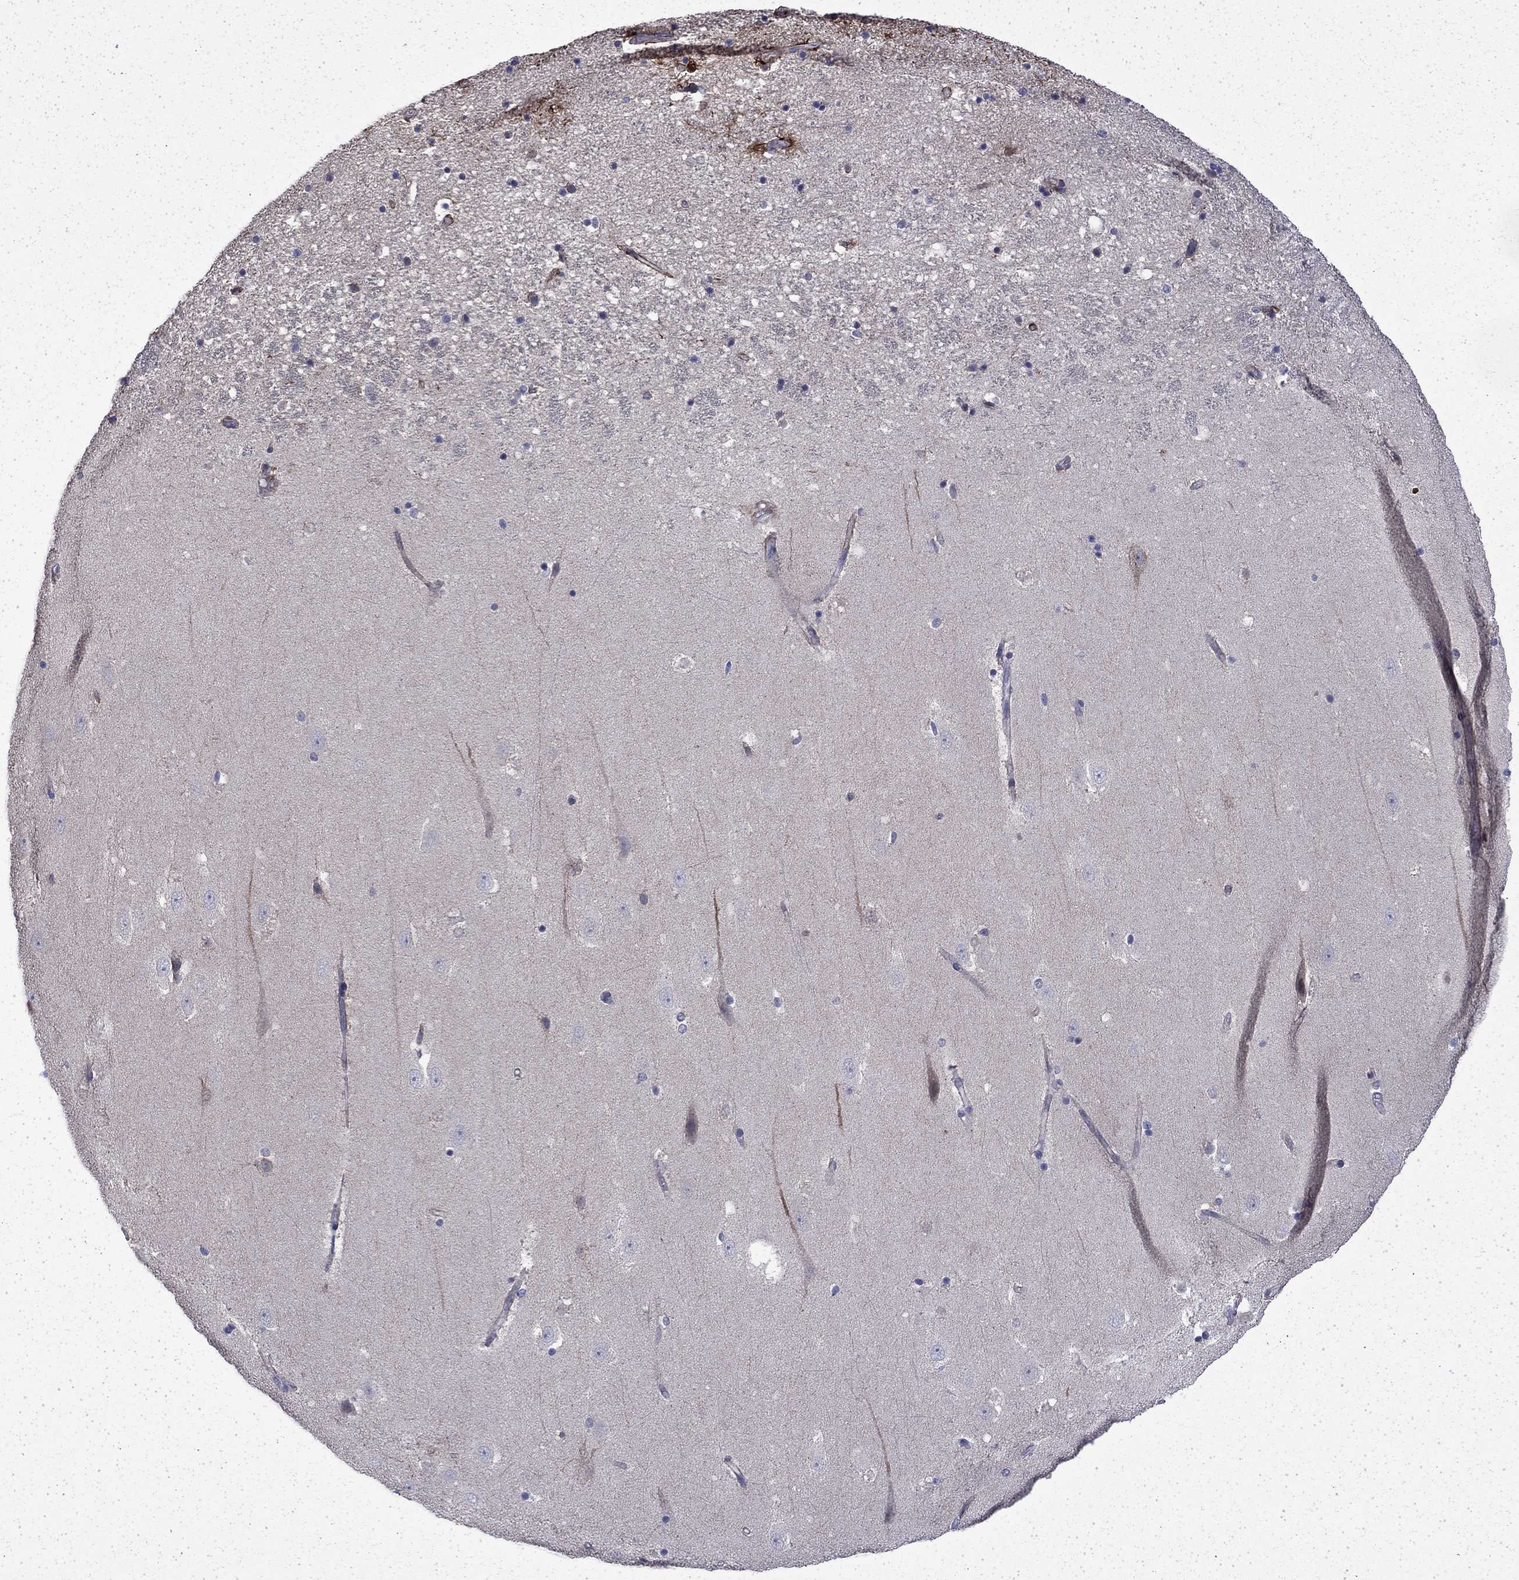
{"staining": {"intensity": "strong", "quantity": "<25%", "location": "cytoplasmic/membranous"}, "tissue": "hippocampus", "cell_type": "Glial cells", "image_type": "normal", "snomed": [{"axis": "morphology", "description": "Normal tissue, NOS"}, {"axis": "topography", "description": "Hippocampus"}], "caption": "Hippocampus stained with immunohistochemistry (IHC) exhibits strong cytoplasmic/membranous staining in about <25% of glial cells. The staining is performed using DAB brown chromogen to label protein expression. The nuclei are counter-stained blue using hematoxylin.", "gene": "DTNA", "patient": {"sex": "male", "age": 49}}